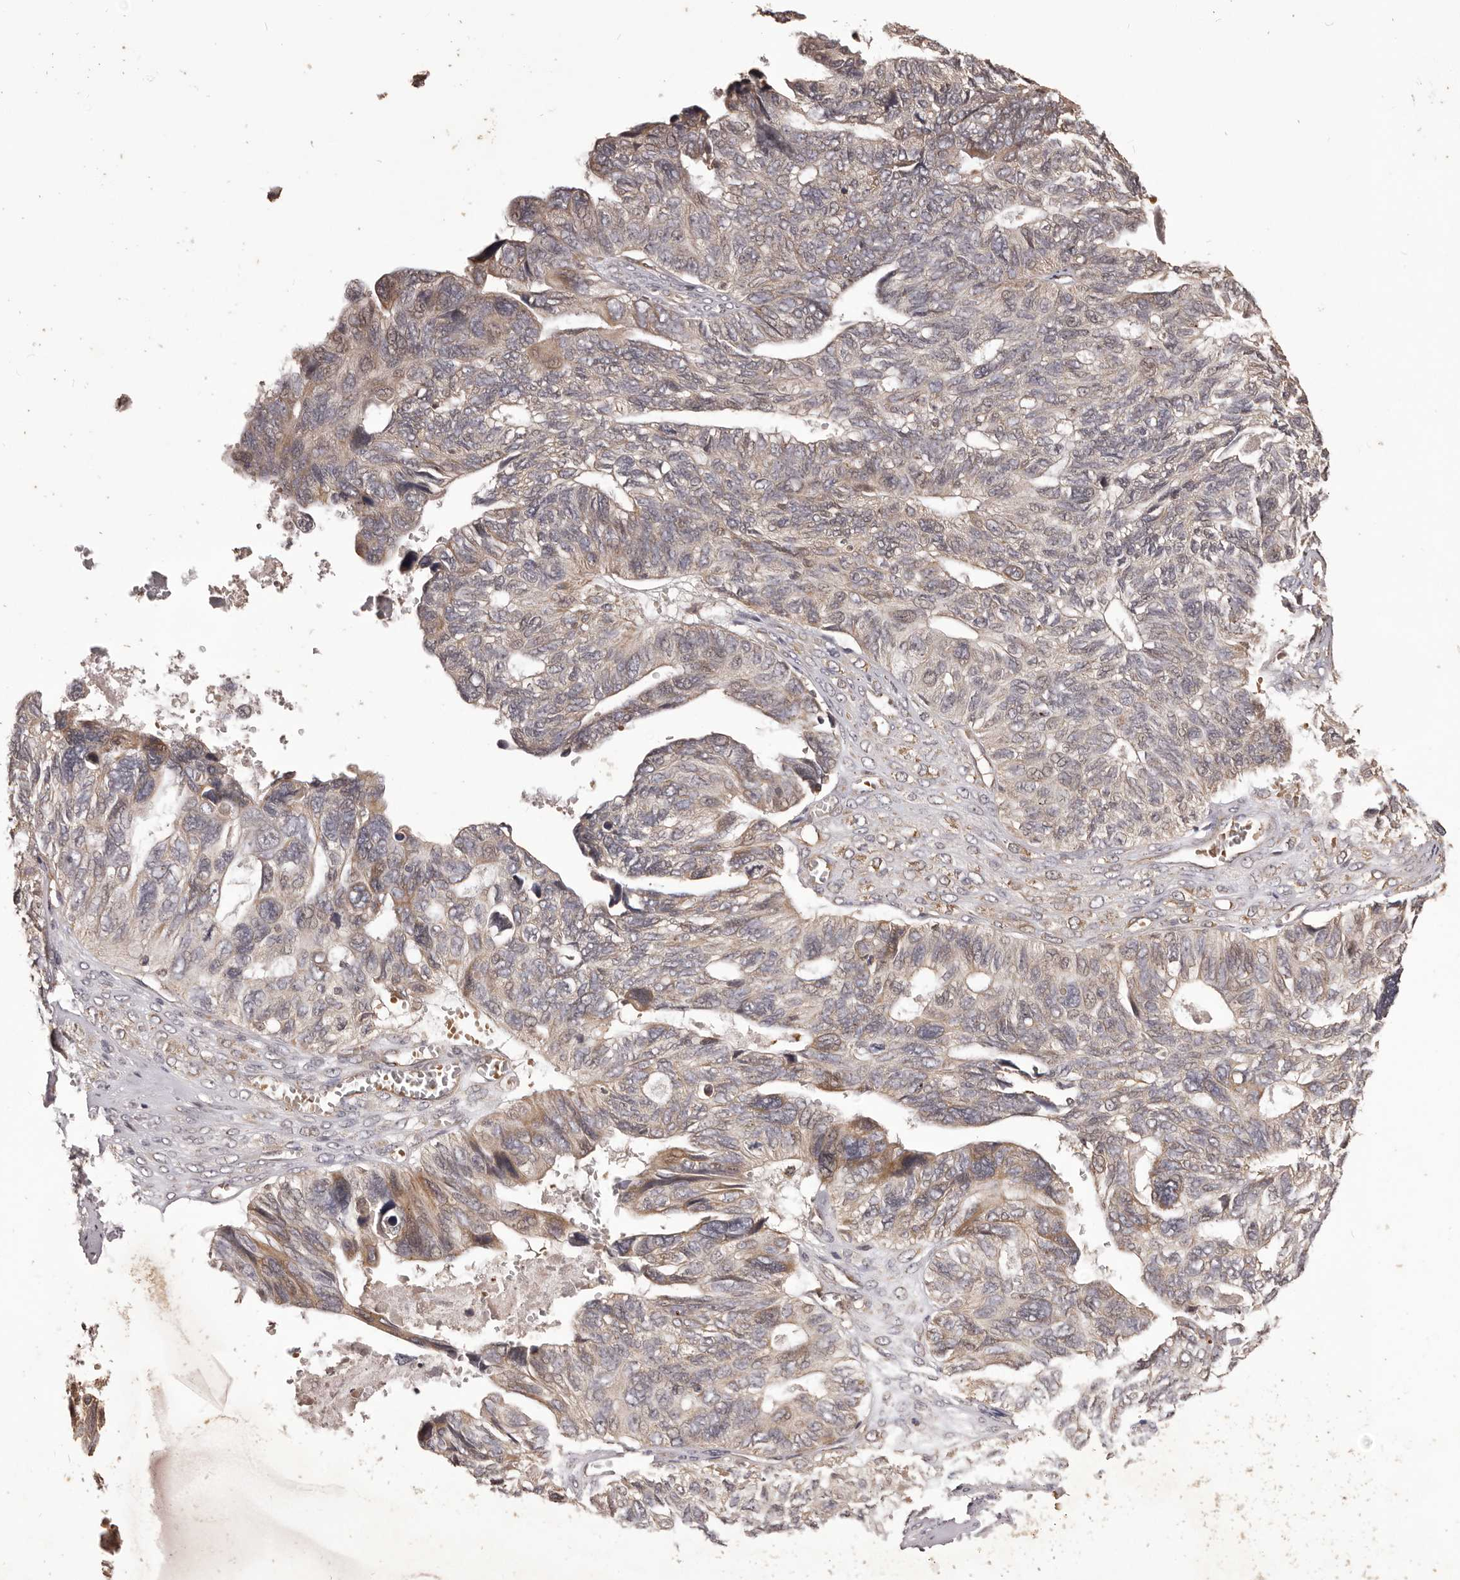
{"staining": {"intensity": "weak", "quantity": "25%-75%", "location": "cytoplasmic/membranous"}, "tissue": "ovarian cancer", "cell_type": "Tumor cells", "image_type": "cancer", "snomed": [{"axis": "morphology", "description": "Cystadenocarcinoma, serous, NOS"}, {"axis": "topography", "description": "Ovary"}], "caption": "DAB immunohistochemical staining of human serous cystadenocarcinoma (ovarian) reveals weak cytoplasmic/membranous protein expression in about 25%-75% of tumor cells. (DAB IHC with brightfield microscopy, high magnification).", "gene": "QRSL1", "patient": {"sex": "female", "age": 79}}